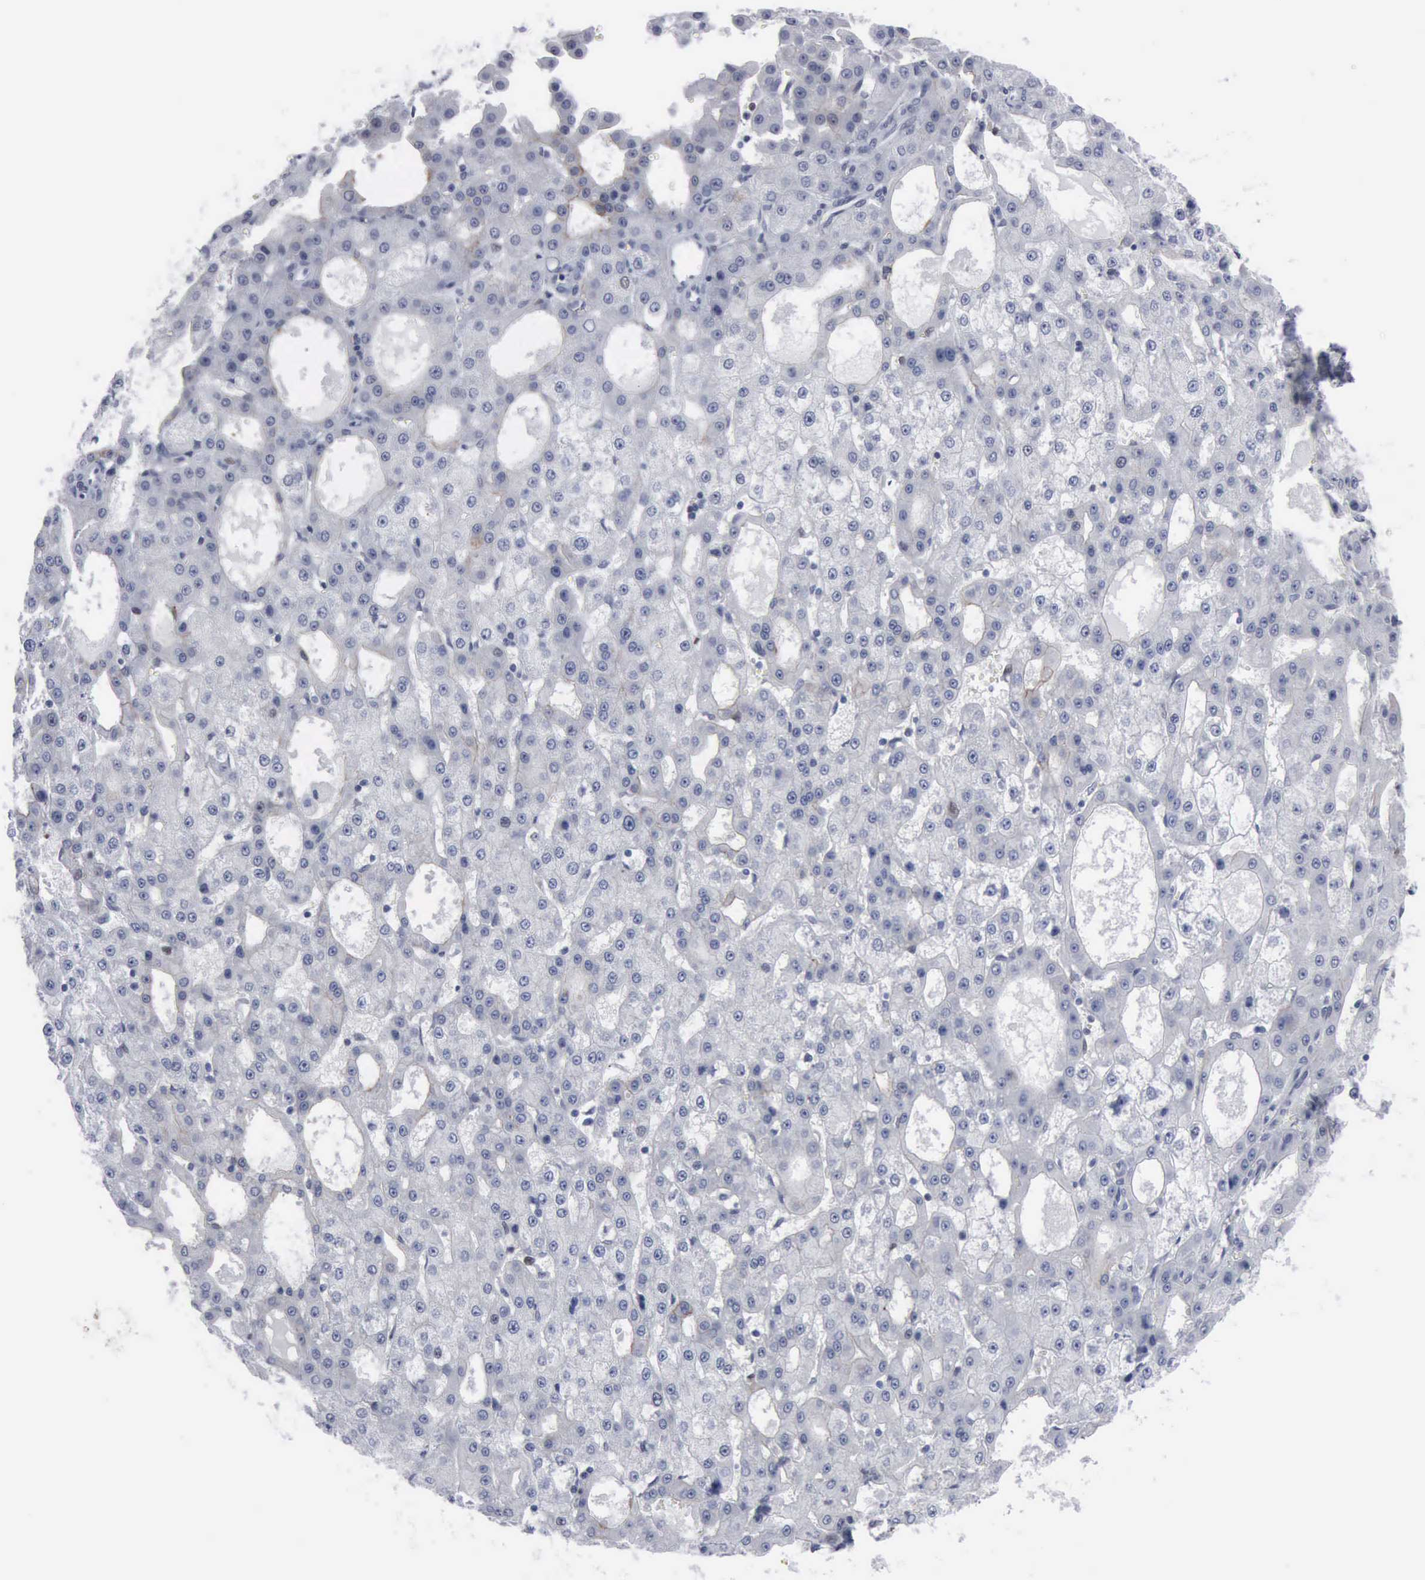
{"staining": {"intensity": "negative", "quantity": "none", "location": "none"}, "tissue": "liver cancer", "cell_type": "Tumor cells", "image_type": "cancer", "snomed": [{"axis": "morphology", "description": "Carcinoma, Hepatocellular, NOS"}, {"axis": "topography", "description": "Liver"}], "caption": "Immunohistochemical staining of human liver hepatocellular carcinoma reveals no significant positivity in tumor cells. The staining is performed using DAB (3,3'-diaminobenzidine) brown chromogen with nuclei counter-stained in using hematoxylin.", "gene": "MCM5", "patient": {"sex": "male", "age": 47}}